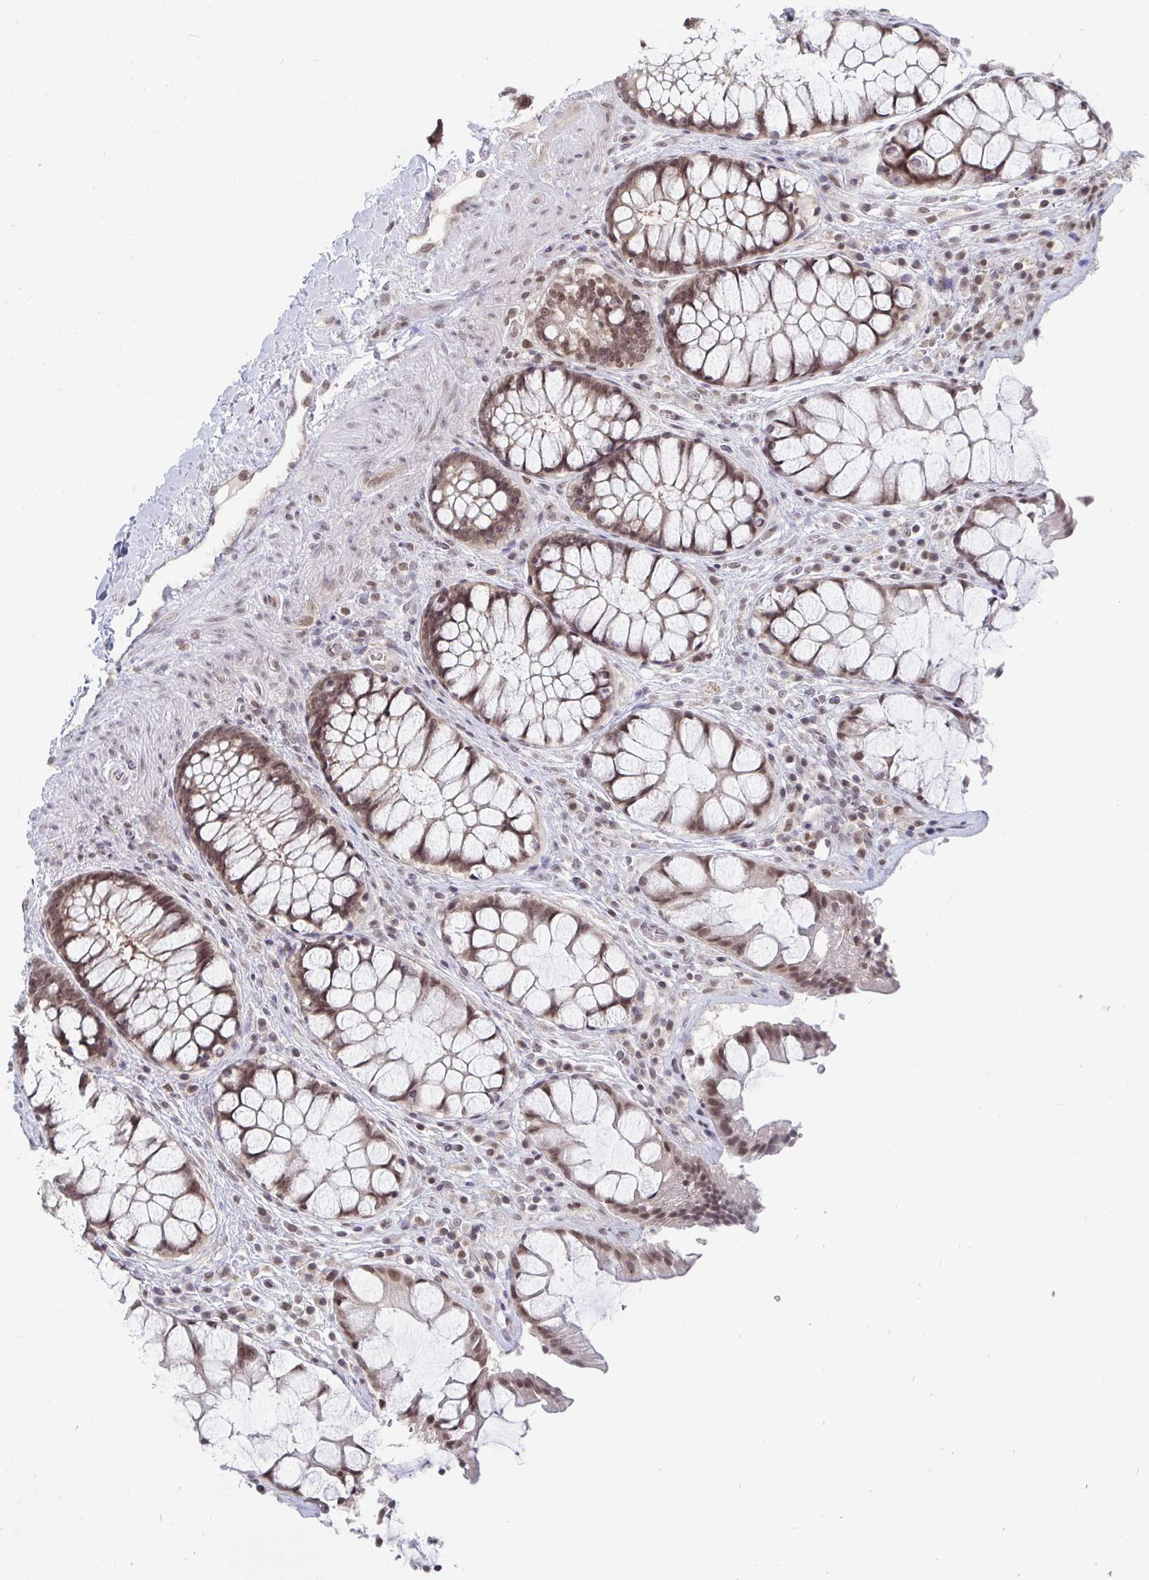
{"staining": {"intensity": "moderate", "quantity": ">75%", "location": "nuclear"}, "tissue": "rectum", "cell_type": "Glandular cells", "image_type": "normal", "snomed": [{"axis": "morphology", "description": "Normal tissue, NOS"}, {"axis": "topography", "description": "Rectum"}], "caption": "High-magnification brightfield microscopy of benign rectum stained with DAB (3,3'-diaminobenzidine) (brown) and counterstained with hematoxylin (blue). glandular cells exhibit moderate nuclear expression is present in approximately>75% of cells.", "gene": "TRIP12", "patient": {"sex": "female", "age": 58}}